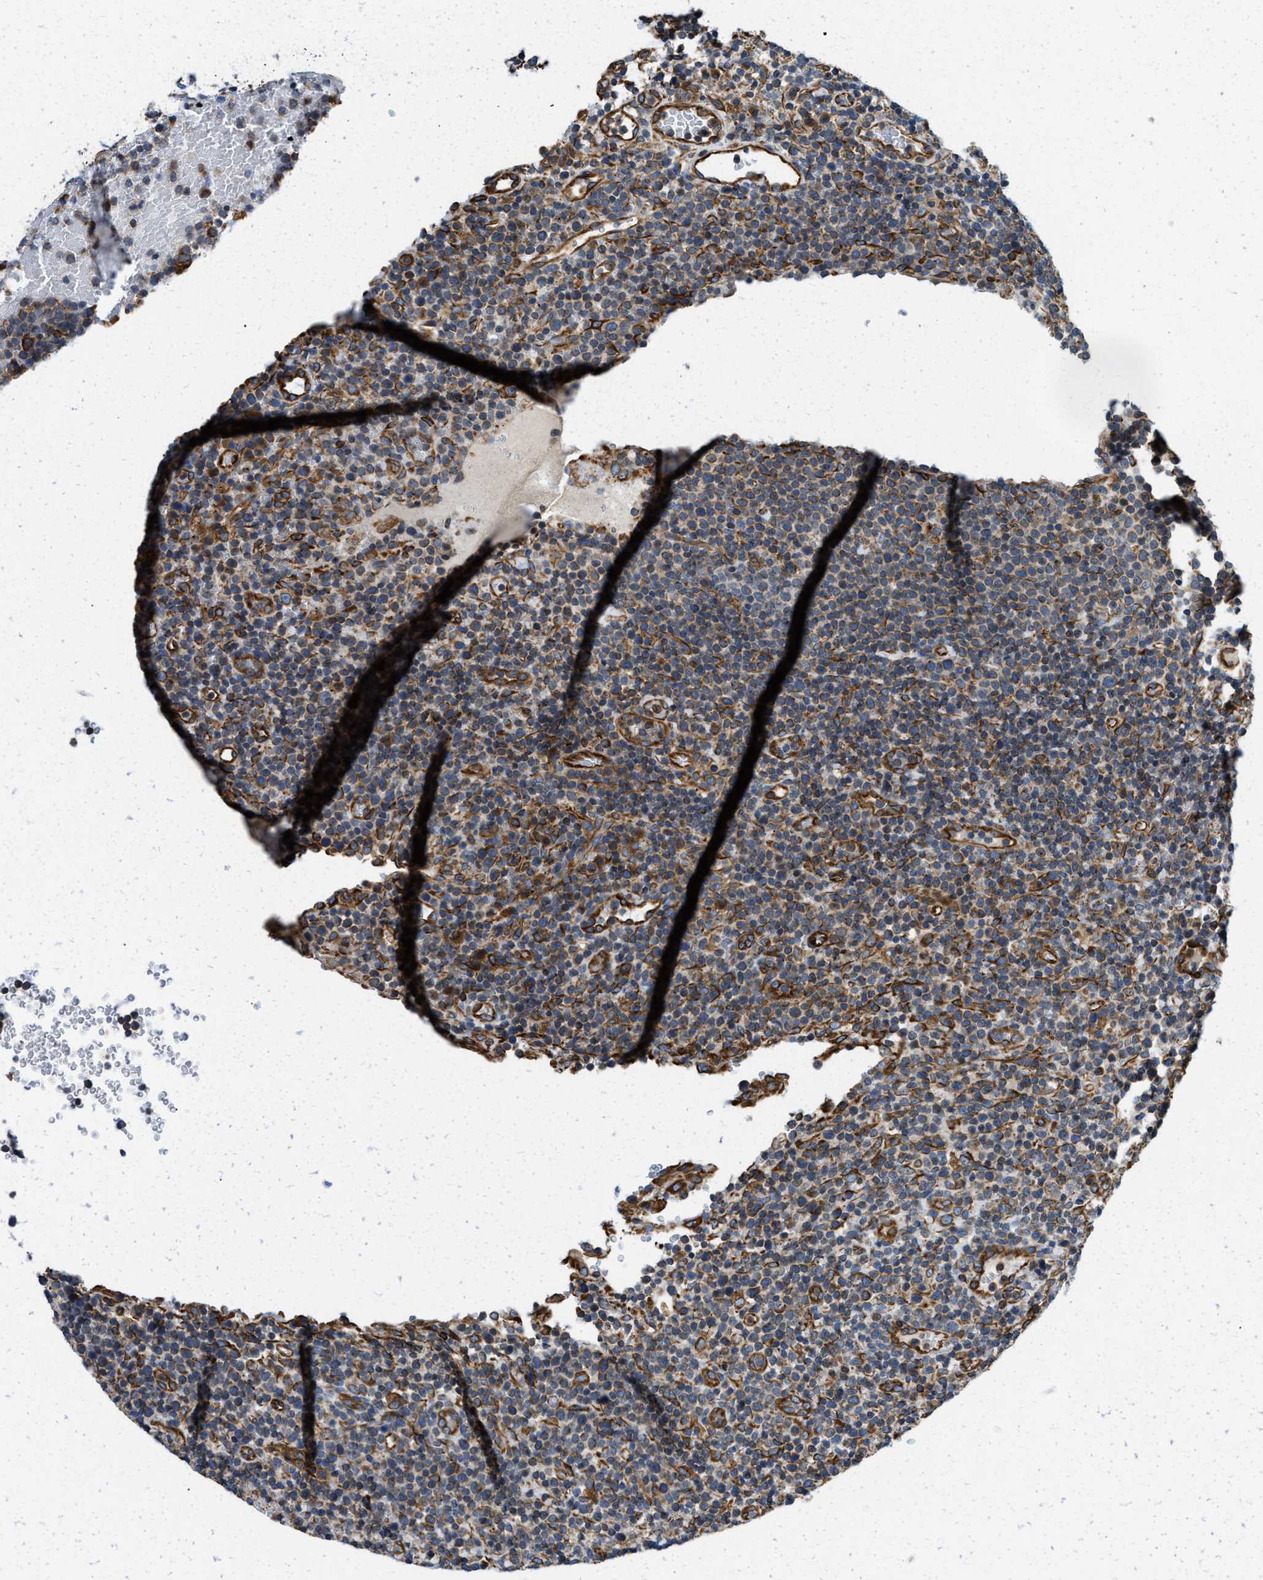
{"staining": {"intensity": "moderate", "quantity": "25%-75%", "location": "cytoplasmic/membranous"}, "tissue": "lymphoma", "cell_type": "Tumor cells", "image_type": "cancer", "snomed": [{"axis": "morphology", "description": "Malignant lymphoma, non-Hodgkin's type, High grade"}, {"axis": "topography", "description": "Lymph node"}], "caption": "Tumor cells exhibit moderate cytoplasmic/membranous staining in approximately 25%-75% of cells in lymphoma.", "gene": "HSD17B12", "patient": {"sex": "male", "age": 61}}